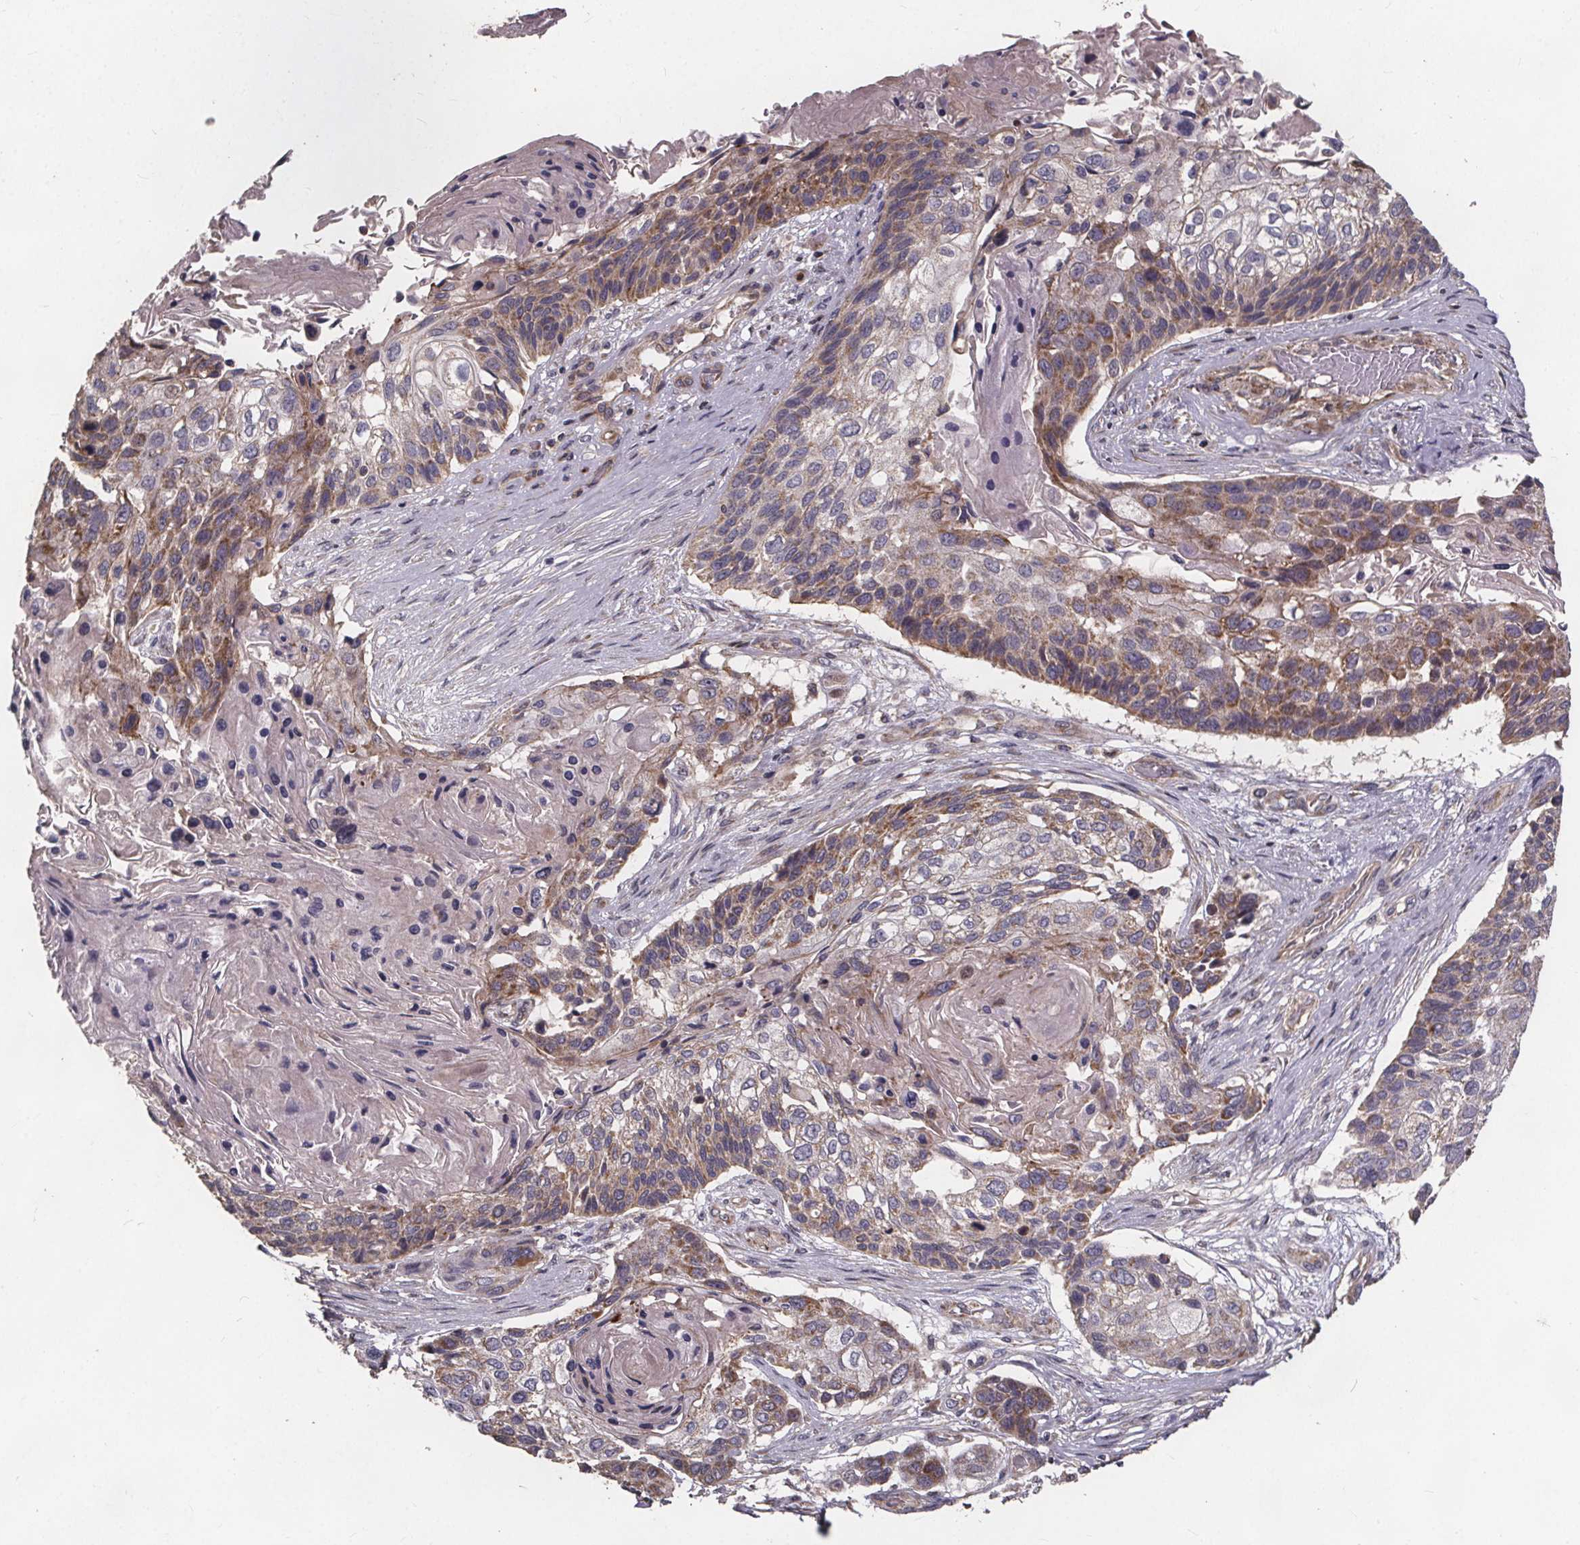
{"staining": {"intensity": "moderate", "quantity": "25%-75%", "location": "cytoplasmic/membranous"}, "tissue": "lung cancer", "cell_type": "Tumor cells", "image_type": "cancer", "snomed": [{"axis": "morphology", "description": "Squamous cell carcinoma, NOS"}, {"axis": "topography", "description": "Lung"}], "caption": "IHC image of squamous cell carcinoma (lung) stained for a protein (brown), which exhibits medium levels of moderate cytoplasmic/membranous staining in about 25%-75% of tumor cells.", "gene": "YME1L1", "patient": {"sex": "male", "age": 69}}